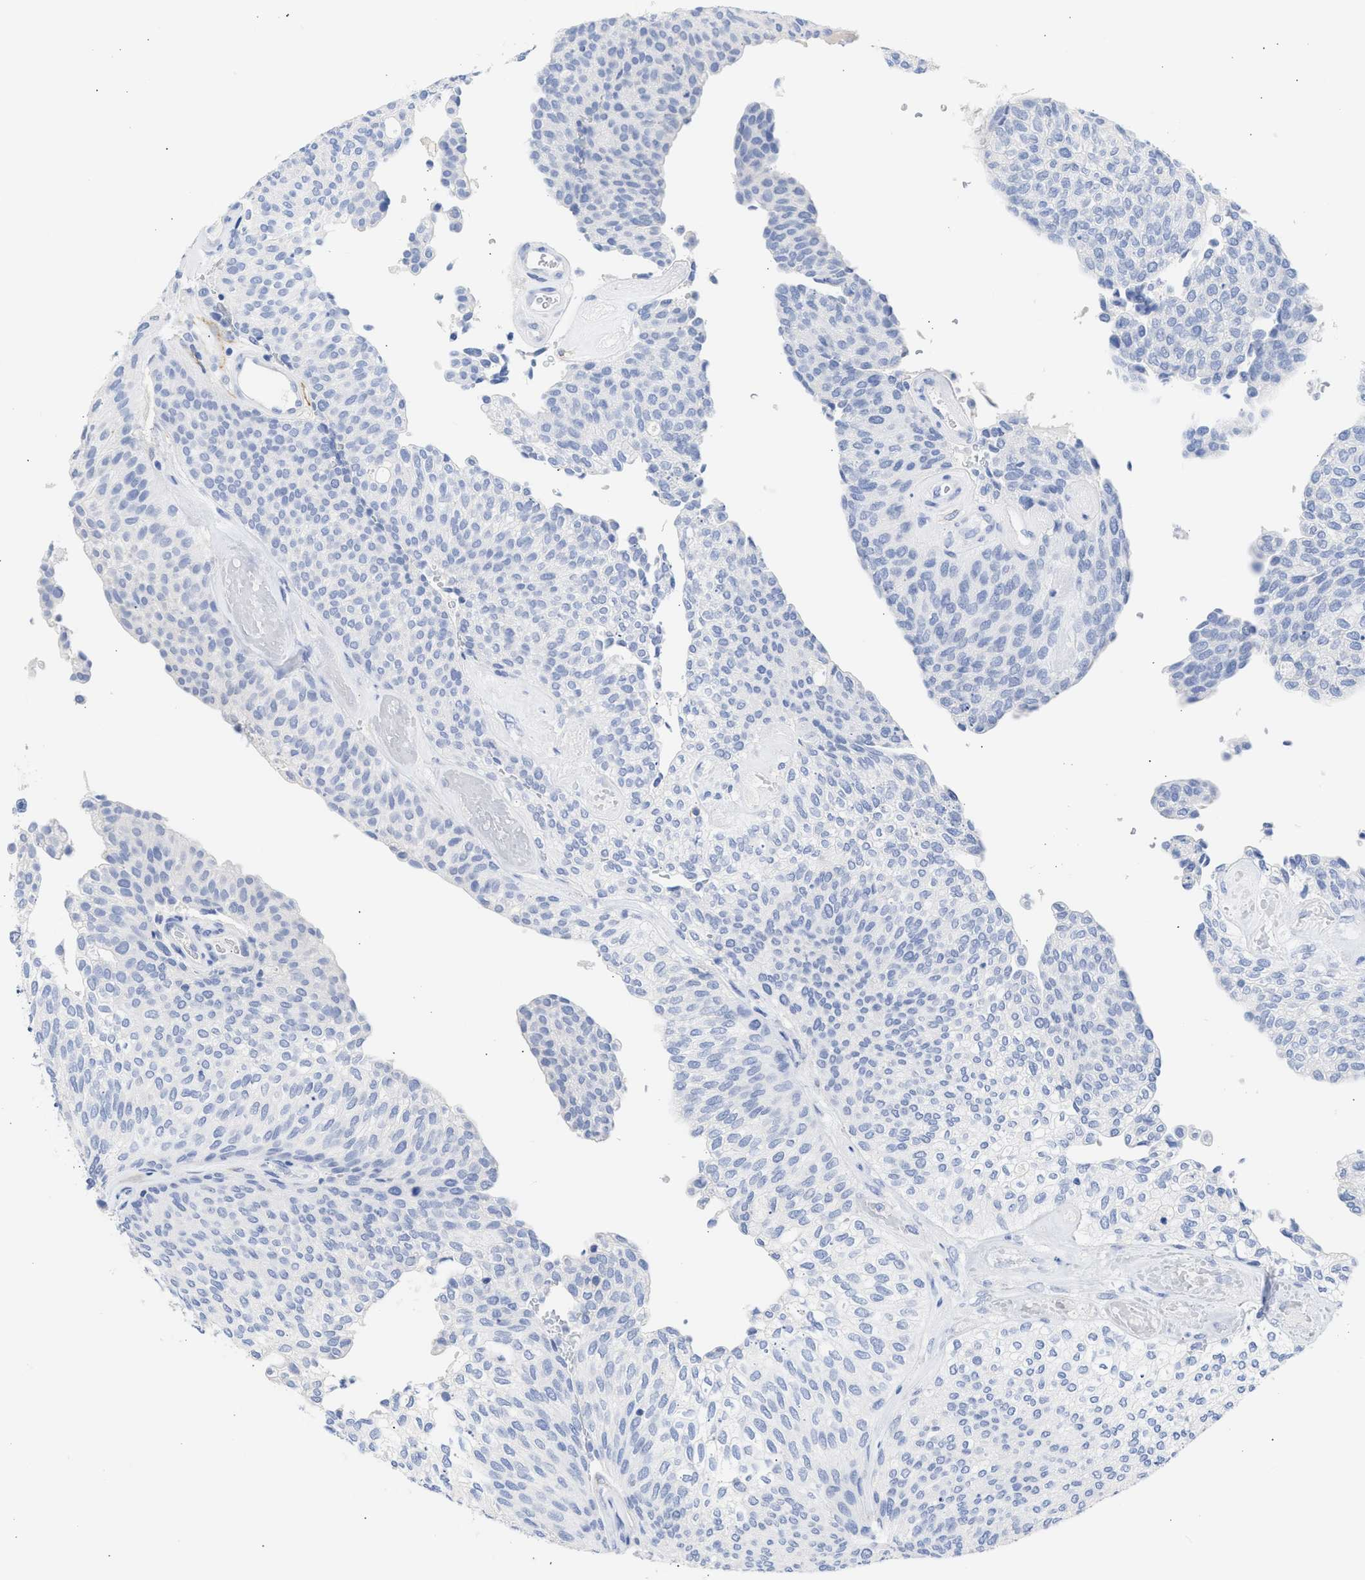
{"staining": {"intensity": "negative", "quantity": "none", "location": "none"}, "tissue": "urothelial cancer", "cell_type": "Tumor cells", "image_type": "cancer", "snomed": [{"axis": "morphology", "description": "Urothelial carcinoma, Low grade"}, {"axis": "topography", "description": "Urinary bladder"}], "caption": "High magnification brightfield microscopy of urothelial carcinoma (low-grade) stained with DAB (brown) and counterstained with hematoxylin (blue): tumor cells show no significant expression.", "gene": "NCAM1", "patient": {"sex": "female", "age": 79}}